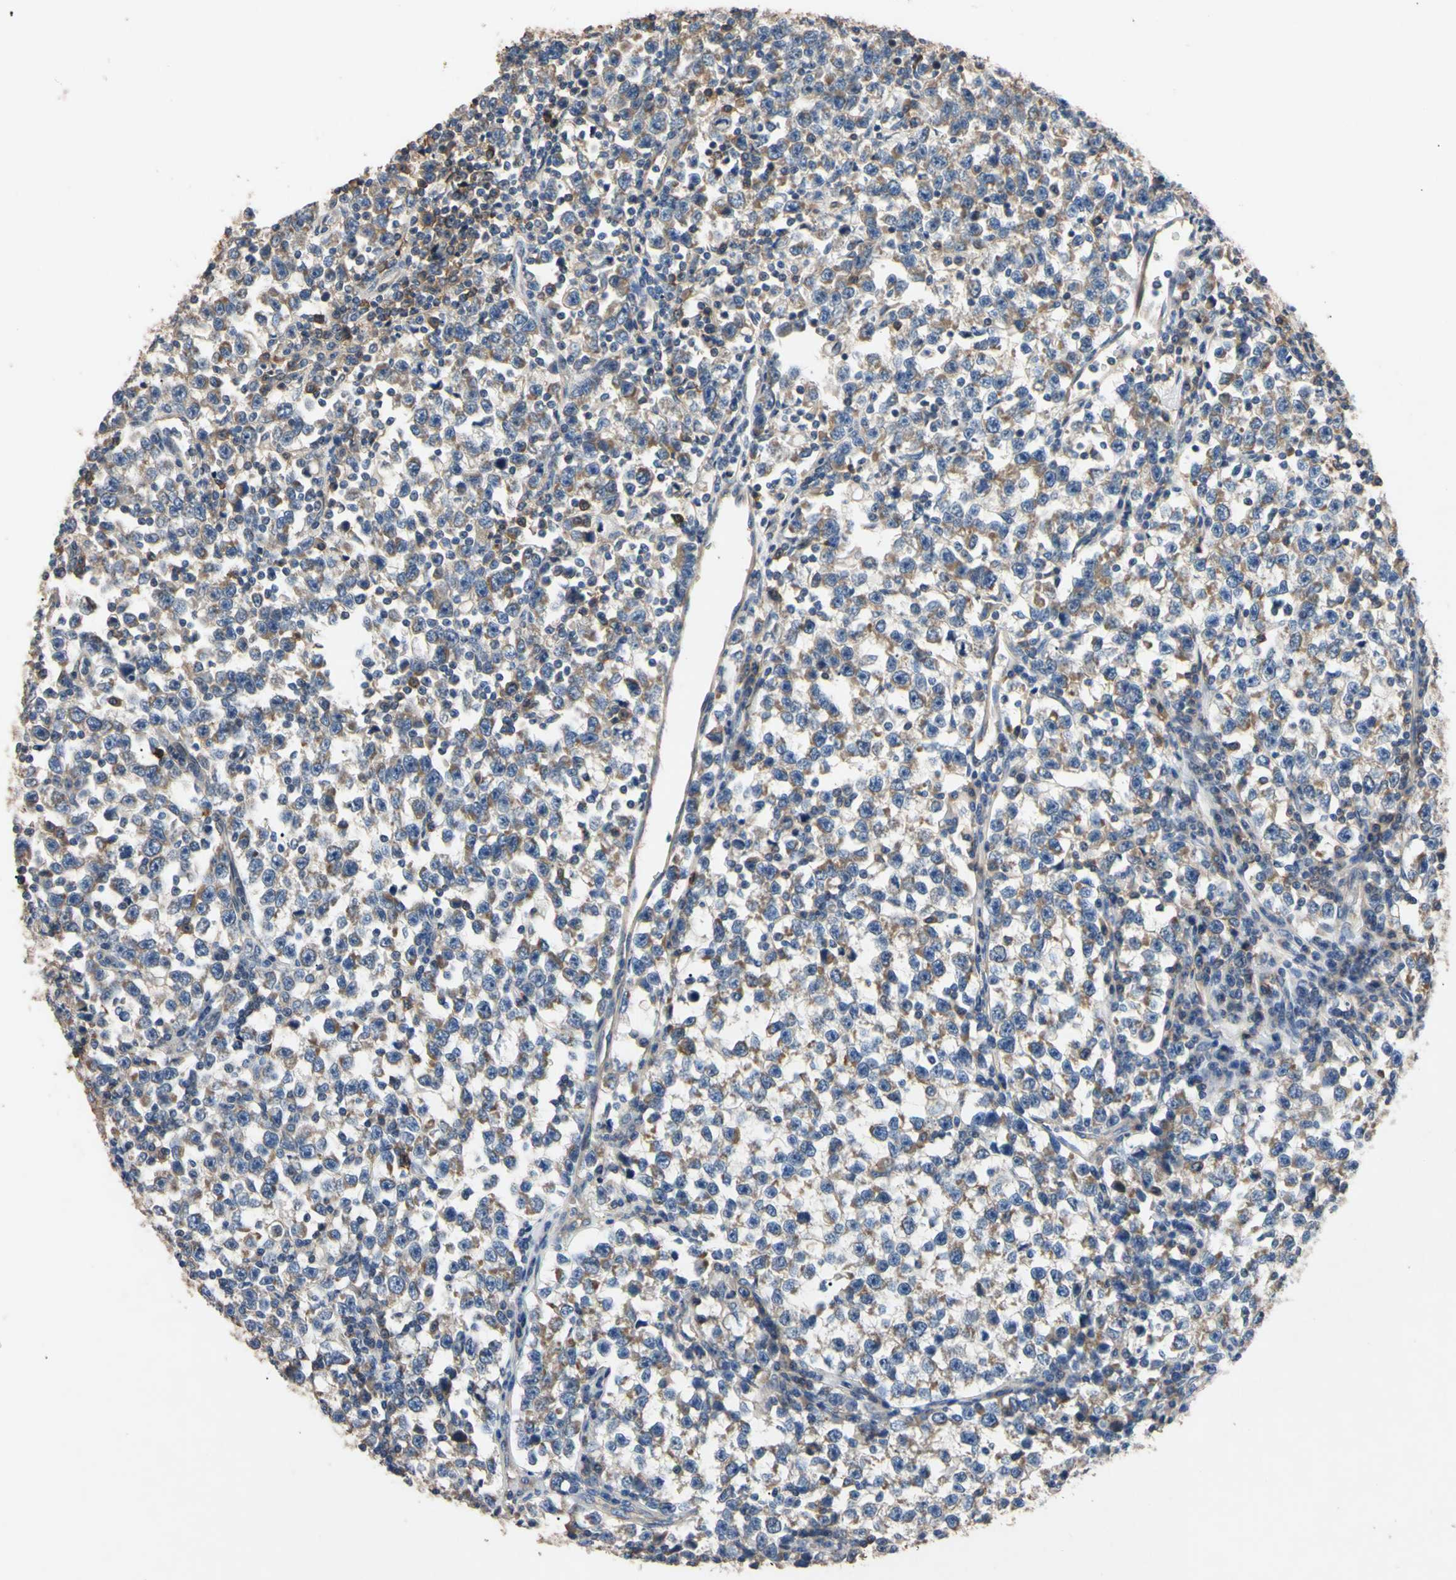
{"staining": {"intensity": "weak", "quantity": "25%-75%", "location": "cytoplasmic/membranous"}, "tissue": "testis cancer", "cell_type": "Tumor cells", "image_type": "cancer", "snomed": [{"axis": "morphology", "description": "Seminoma, NOS"}, {"axis": "topography", "description": "Testis"}], "caption": "IHC of testis cancer (seminoma) exhibits low levels of weak cytoplasmic/membranous staining in about 25%-75% of tumor cells.", "gene": "PNKD", "patient": {"sex": "male", "age": 43}}